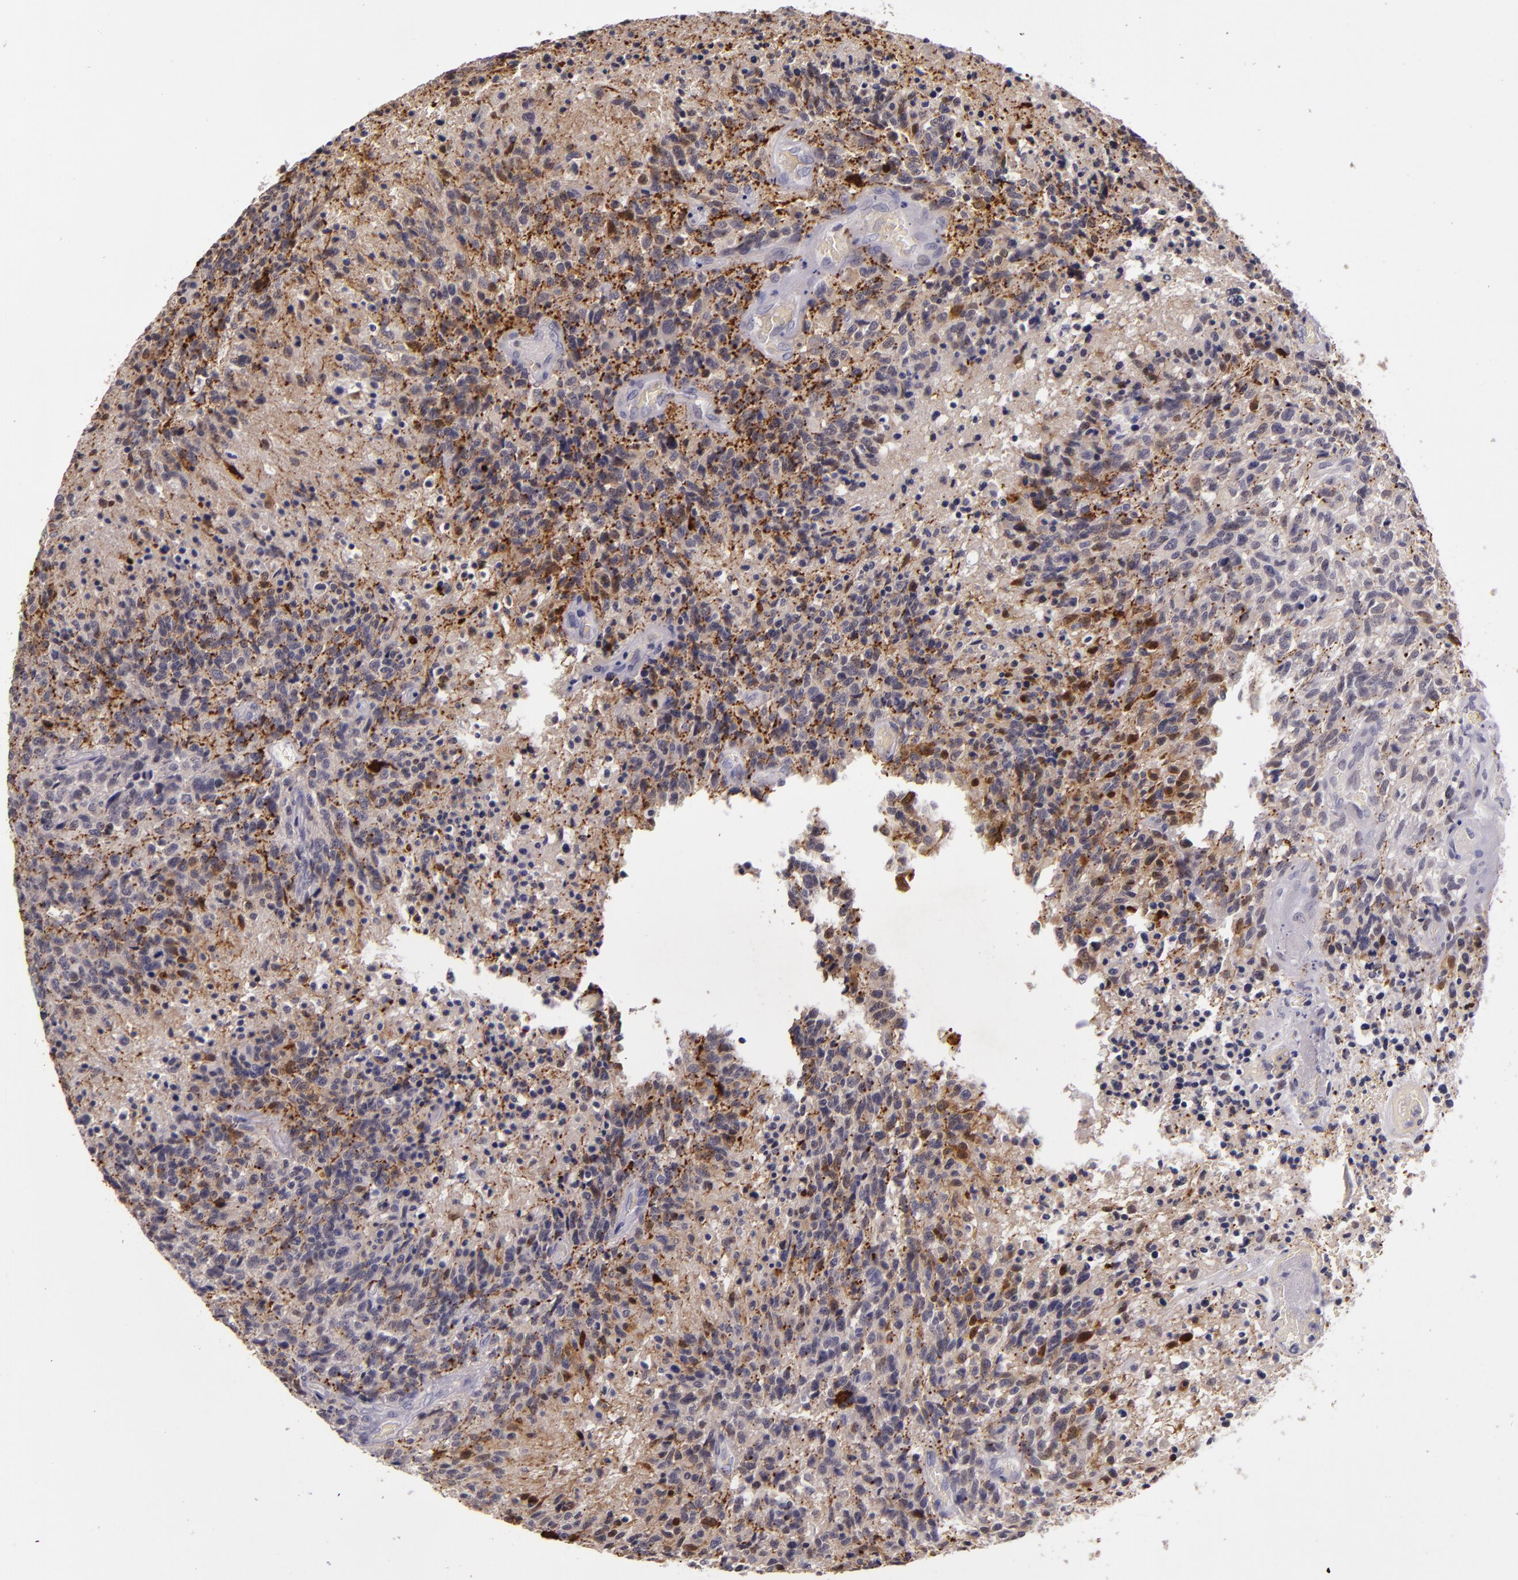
{"staining": {"intensity": "moderate", "quantity": "<25%", "location": "cytoplasmic/membranous"}, "tissue": "glioma", "cell_type": "Tumor cells", "image_type": "cancer", "snomed": [{"axis": "morphology", "description": "Glioma, malignant, High grade"}, {"axis": "topography", "description": "Brain"}], "caption": "The immunohistochemical stain highlights moderate cytoplasmic/membranous staining in tumor cells of high-grade glioma (malignant) tissue. (Brightfield microscopy of DAB IHC at high magnification).", "gene": "SNCB", "patient": {"sex": "male", "age": 36}}